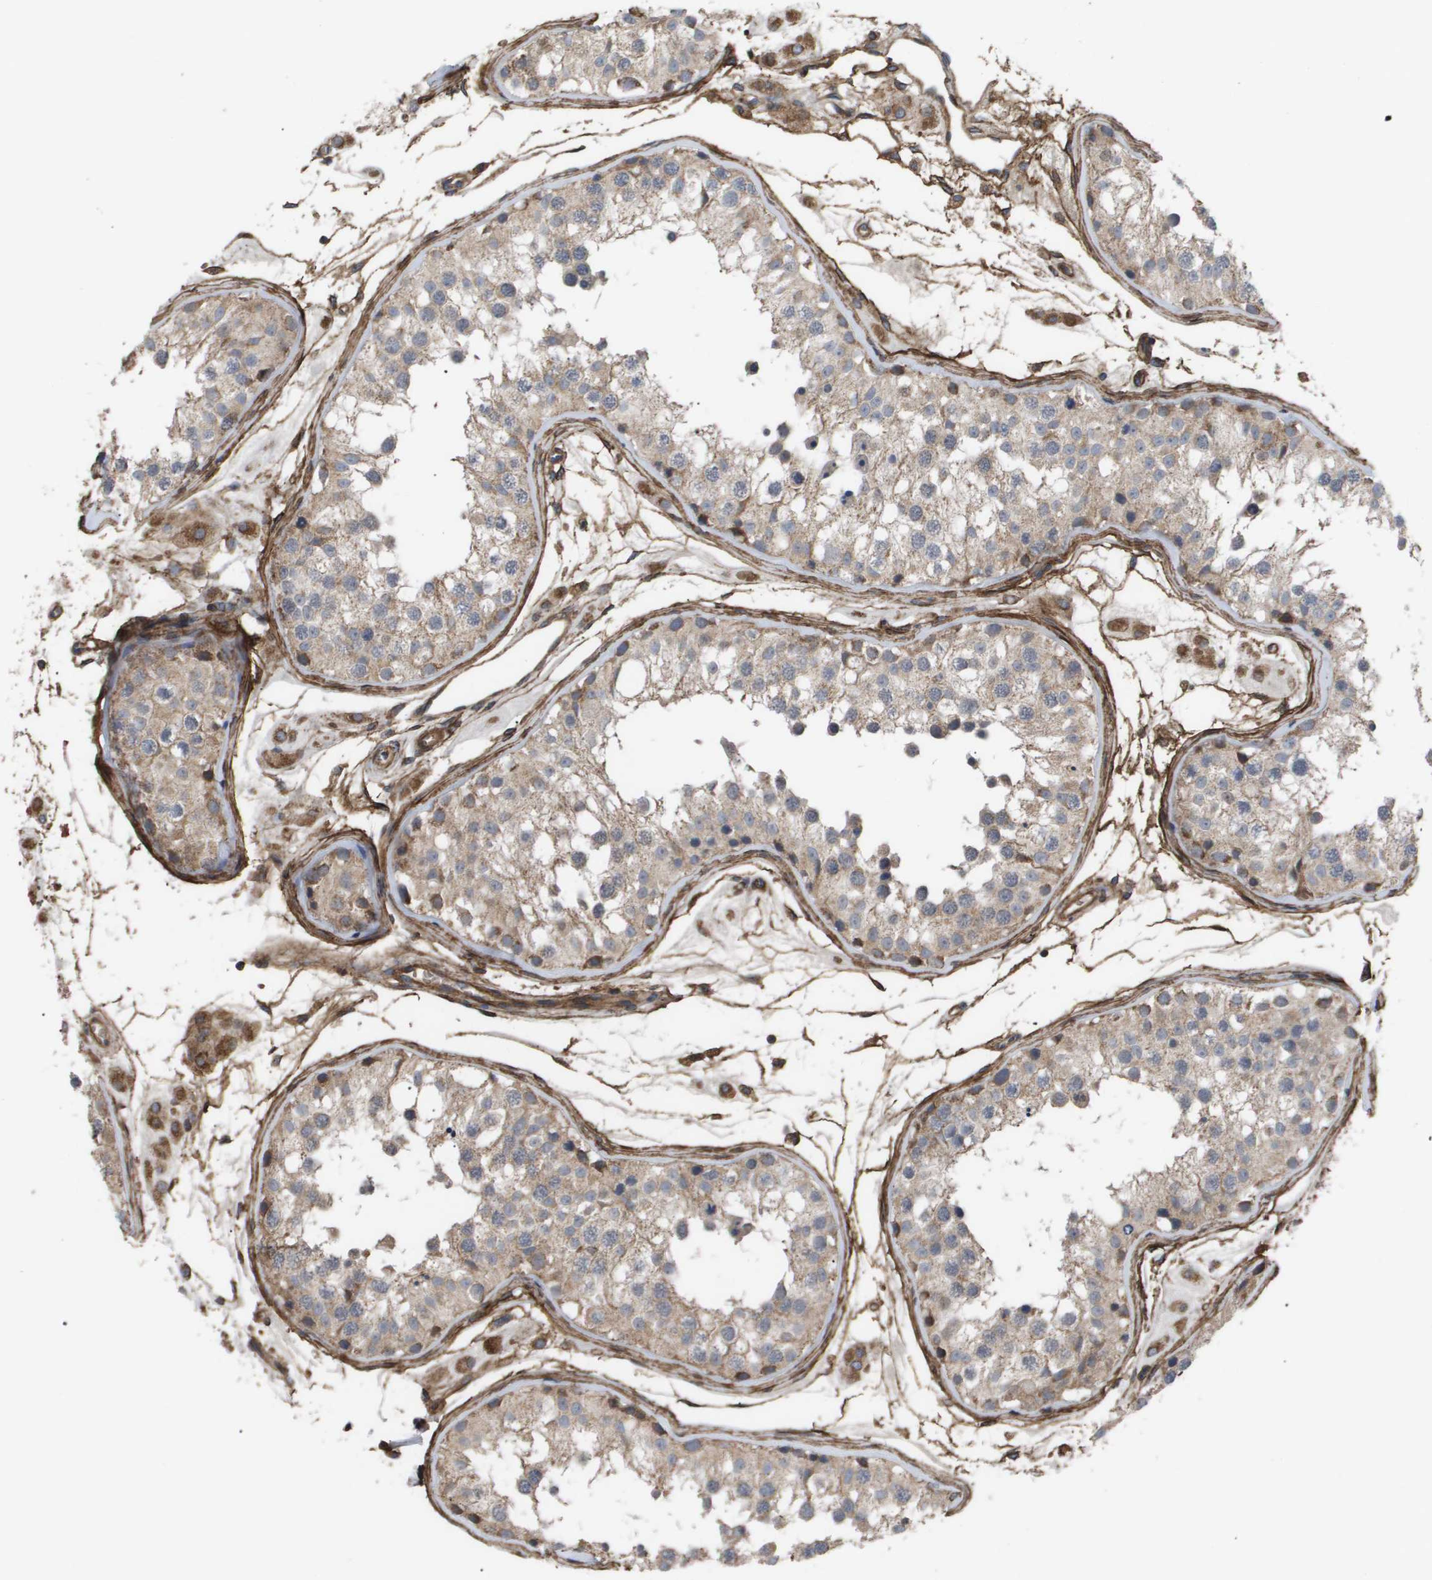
{"staining": {"intensity": "weak", "quantity": ">75%", "location": "cytoplasmic/membranous"}, "tissue": "testis", "cell_type": "Cells in seminiferous ducts", "image_type": "normal", "snomed": [{"axis": "morphology", "description": "Normal tissue, NOS"}, {"axis": "morphology", "description": "Adenocarcinoma, metastatic, NOS"}, {"axis": "topography", "description": "Testis"}], "caption": "Immunohistochemical staining of benign testis shows weak cytoplasmic/membranous protein positivity in approximately >75% of cells in seminiferous ducts.", "gene": "TNS1", "patient": {"sex": "male", "age": 26}}